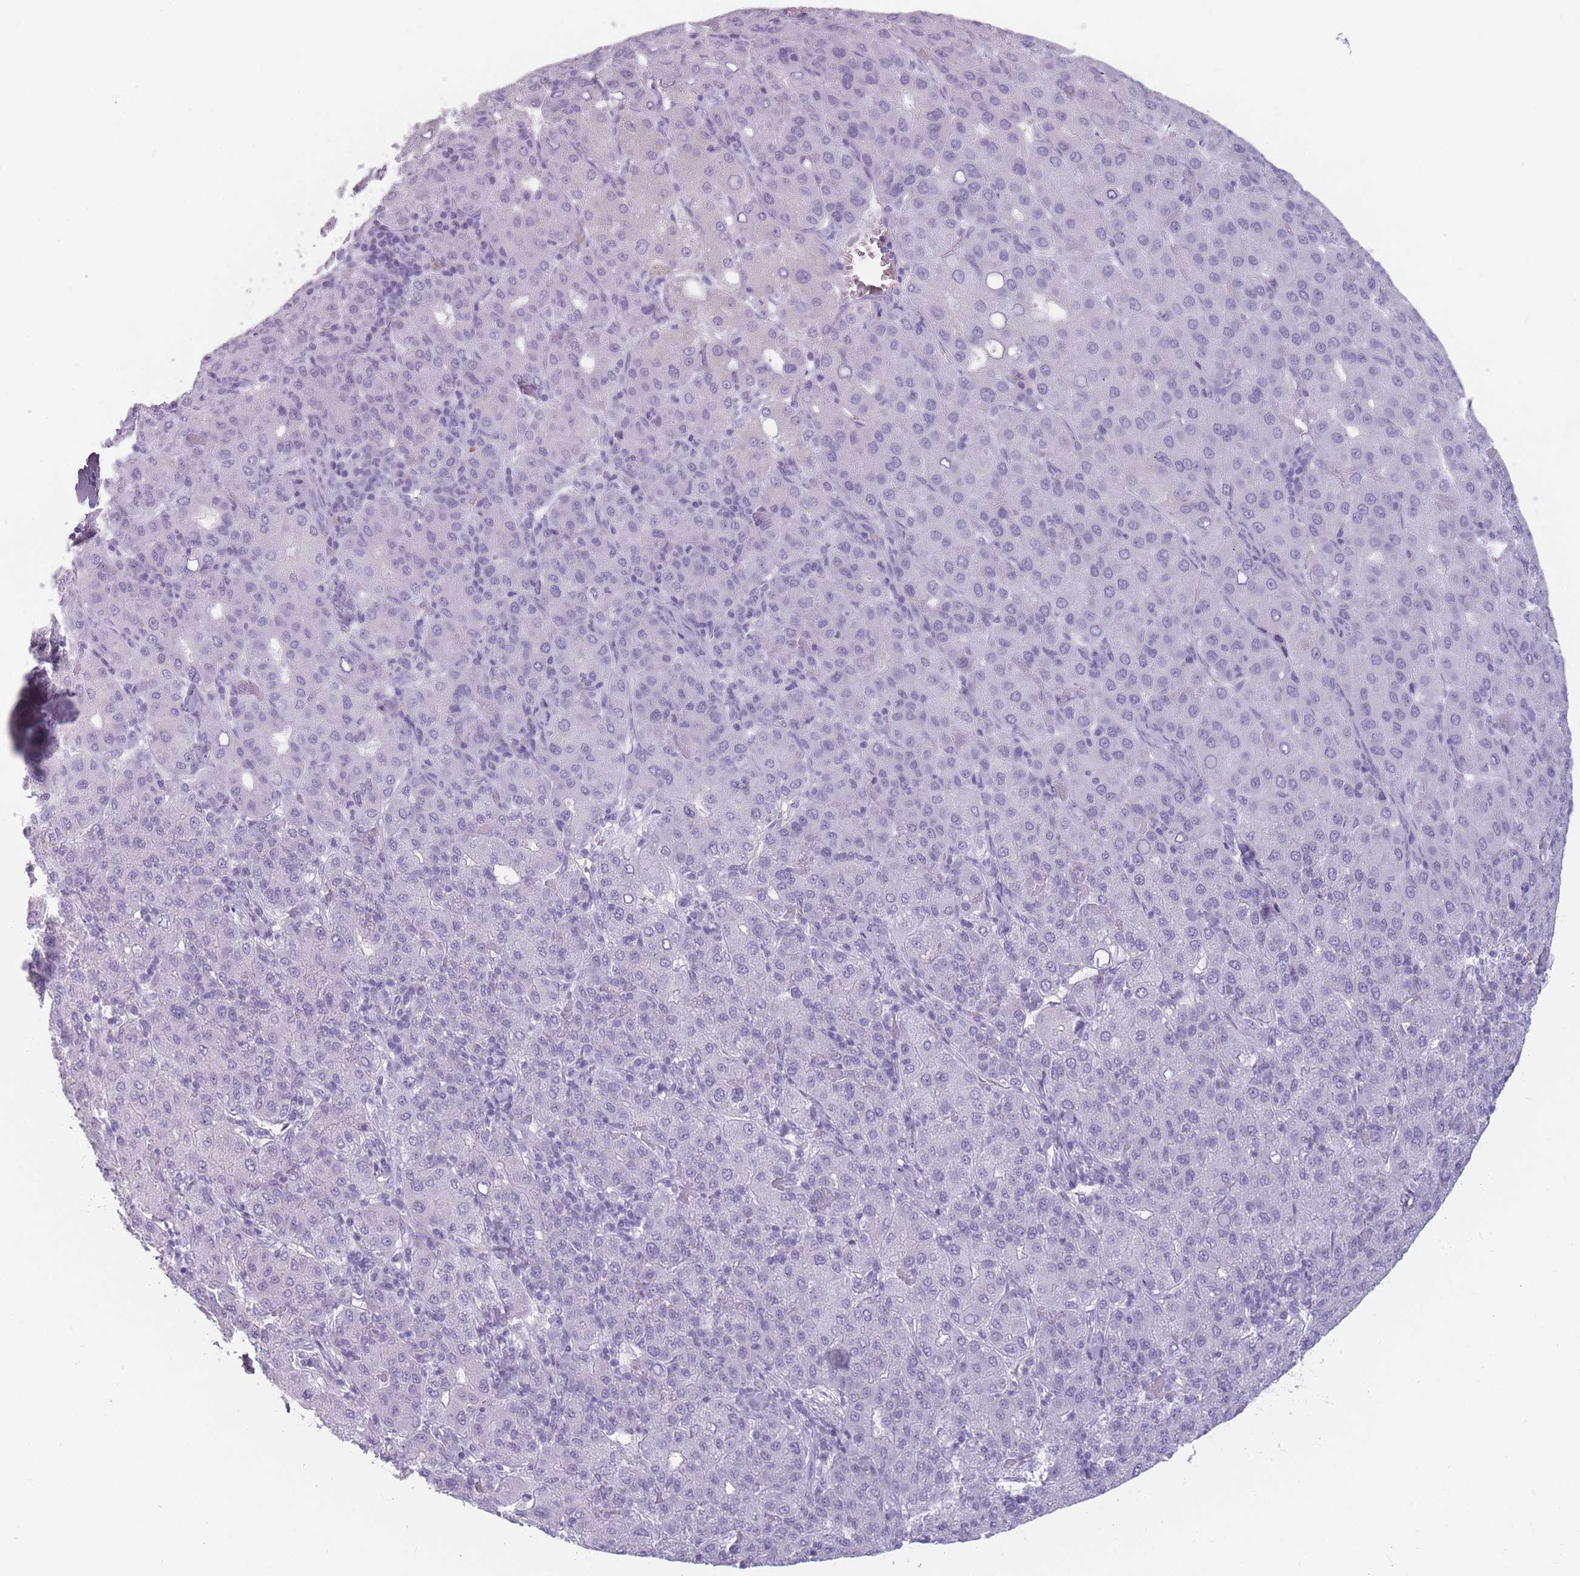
{"staining": {"intensity": "negative", "quantity": "none", "location": "none"}, "tissue": "liver cancer", "cell_type": "Tumor cells", "image_type": "cancer", "snomed": [{"axis": "morphology", "description": "Carcinoma, Hepatocellular, NOS"}, {"axis": "topography", "description": "Liver"}], "caption": "An IHC image of liver cancer (hepatocellular carcinoma) is shown. There is no staining in tumor cells of liver cancer (hepatocellular carcinoma).", "gene": "PPFIA3", "patient": {"sex": "male", "age": 65}}